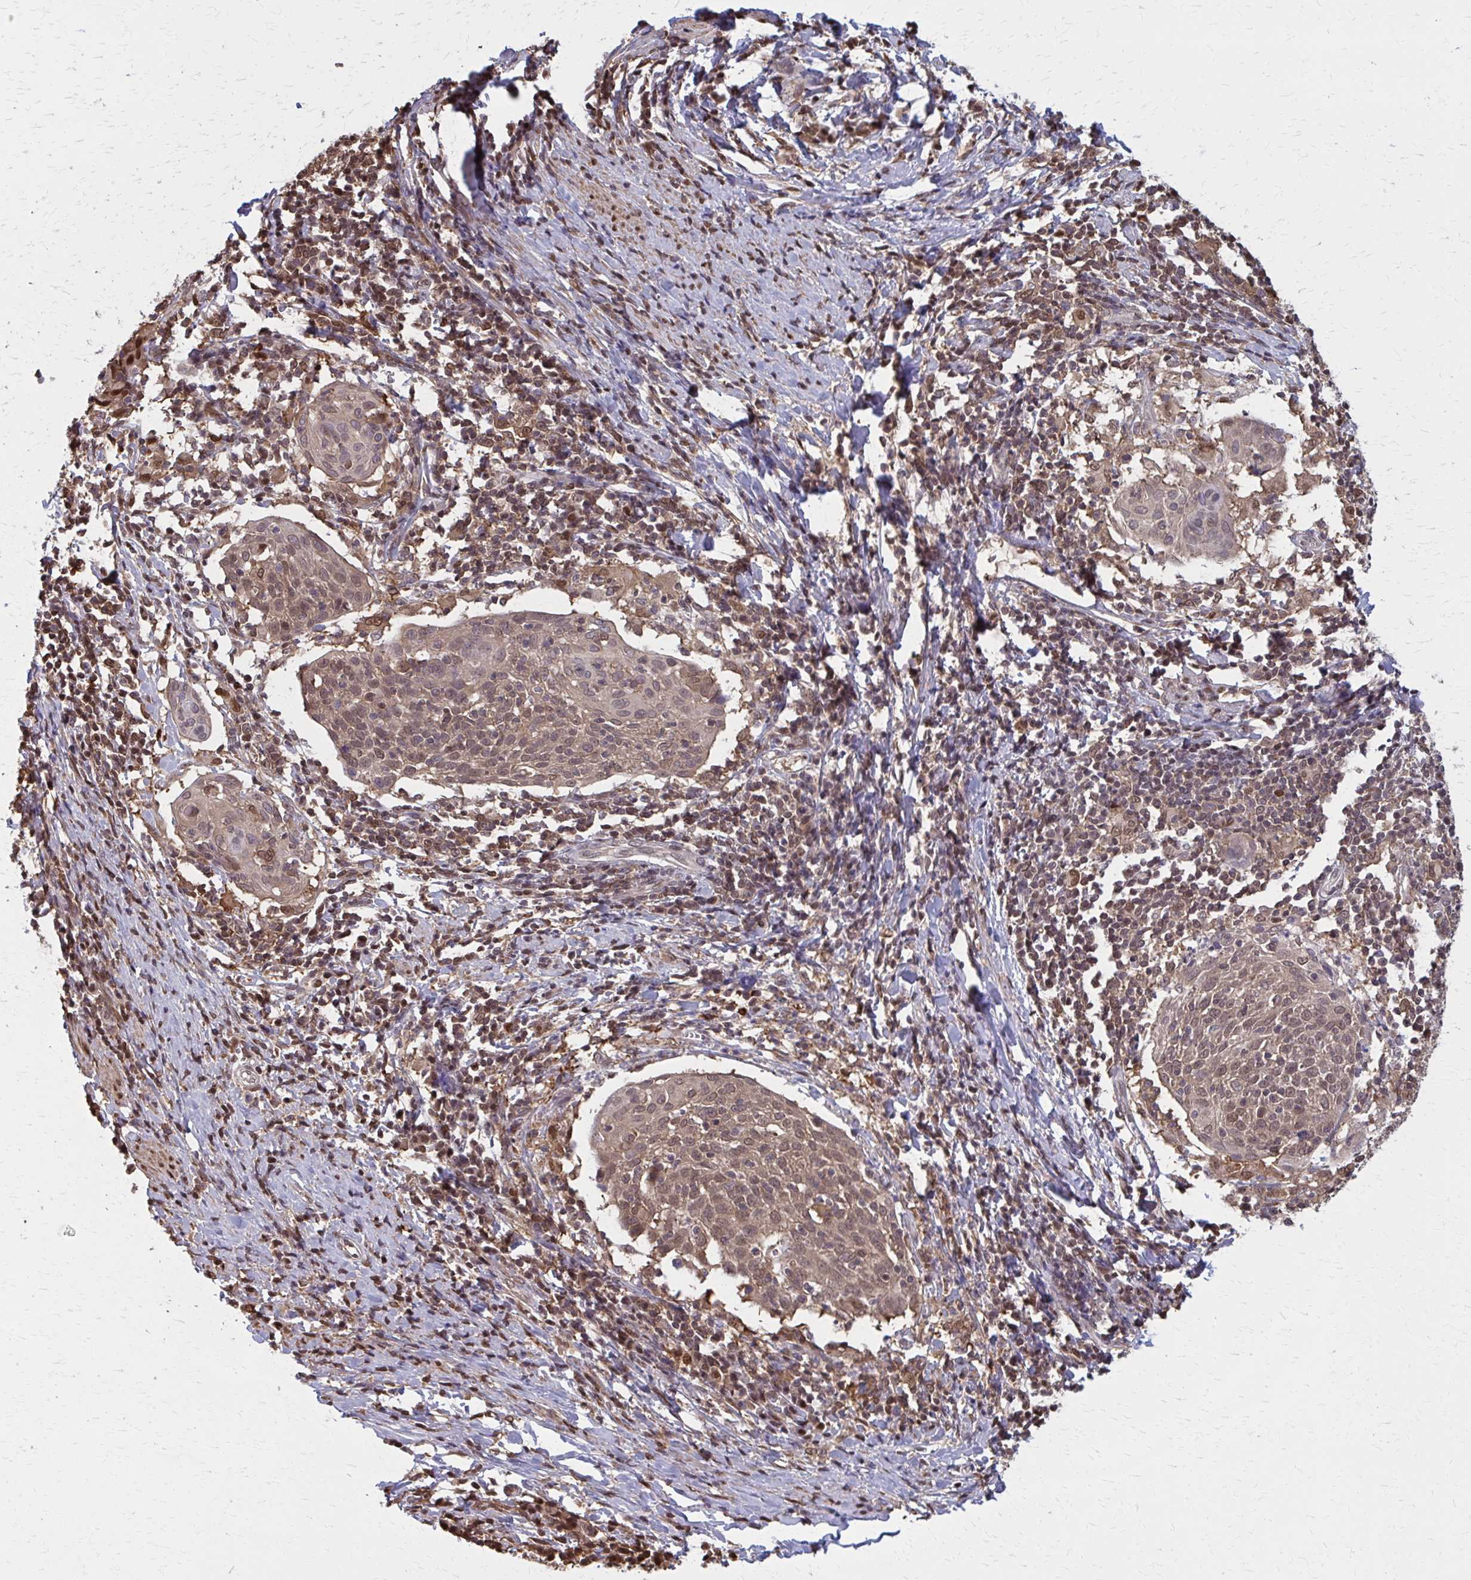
{"staining": {"intensity": "weak", "quantity": ">75%", "location": "cytoplasmic/membranous,nuclear"}, "tissue": "cervical cancer", "cell_type": "Tumor cells", "image_type": "cancer", "snomed": [{"axis": "morphology", "description": "Squamous cell carcinoma, NOS"}, {"axis": "topography", "description": "Cervix"}], "caption": "Immunohistochemical staining of human cervical cancer demonstrates low levels of weak cytoplasmic/membranous and nuclear expression in about >75% of tumor cells. The staining is performed using DAB brown chromogen to label protein expression. The nuclei are counter-stained blue using hematoxylin.", "gene": "MDH1", "patient": {"sex": "female", "age": 52}}